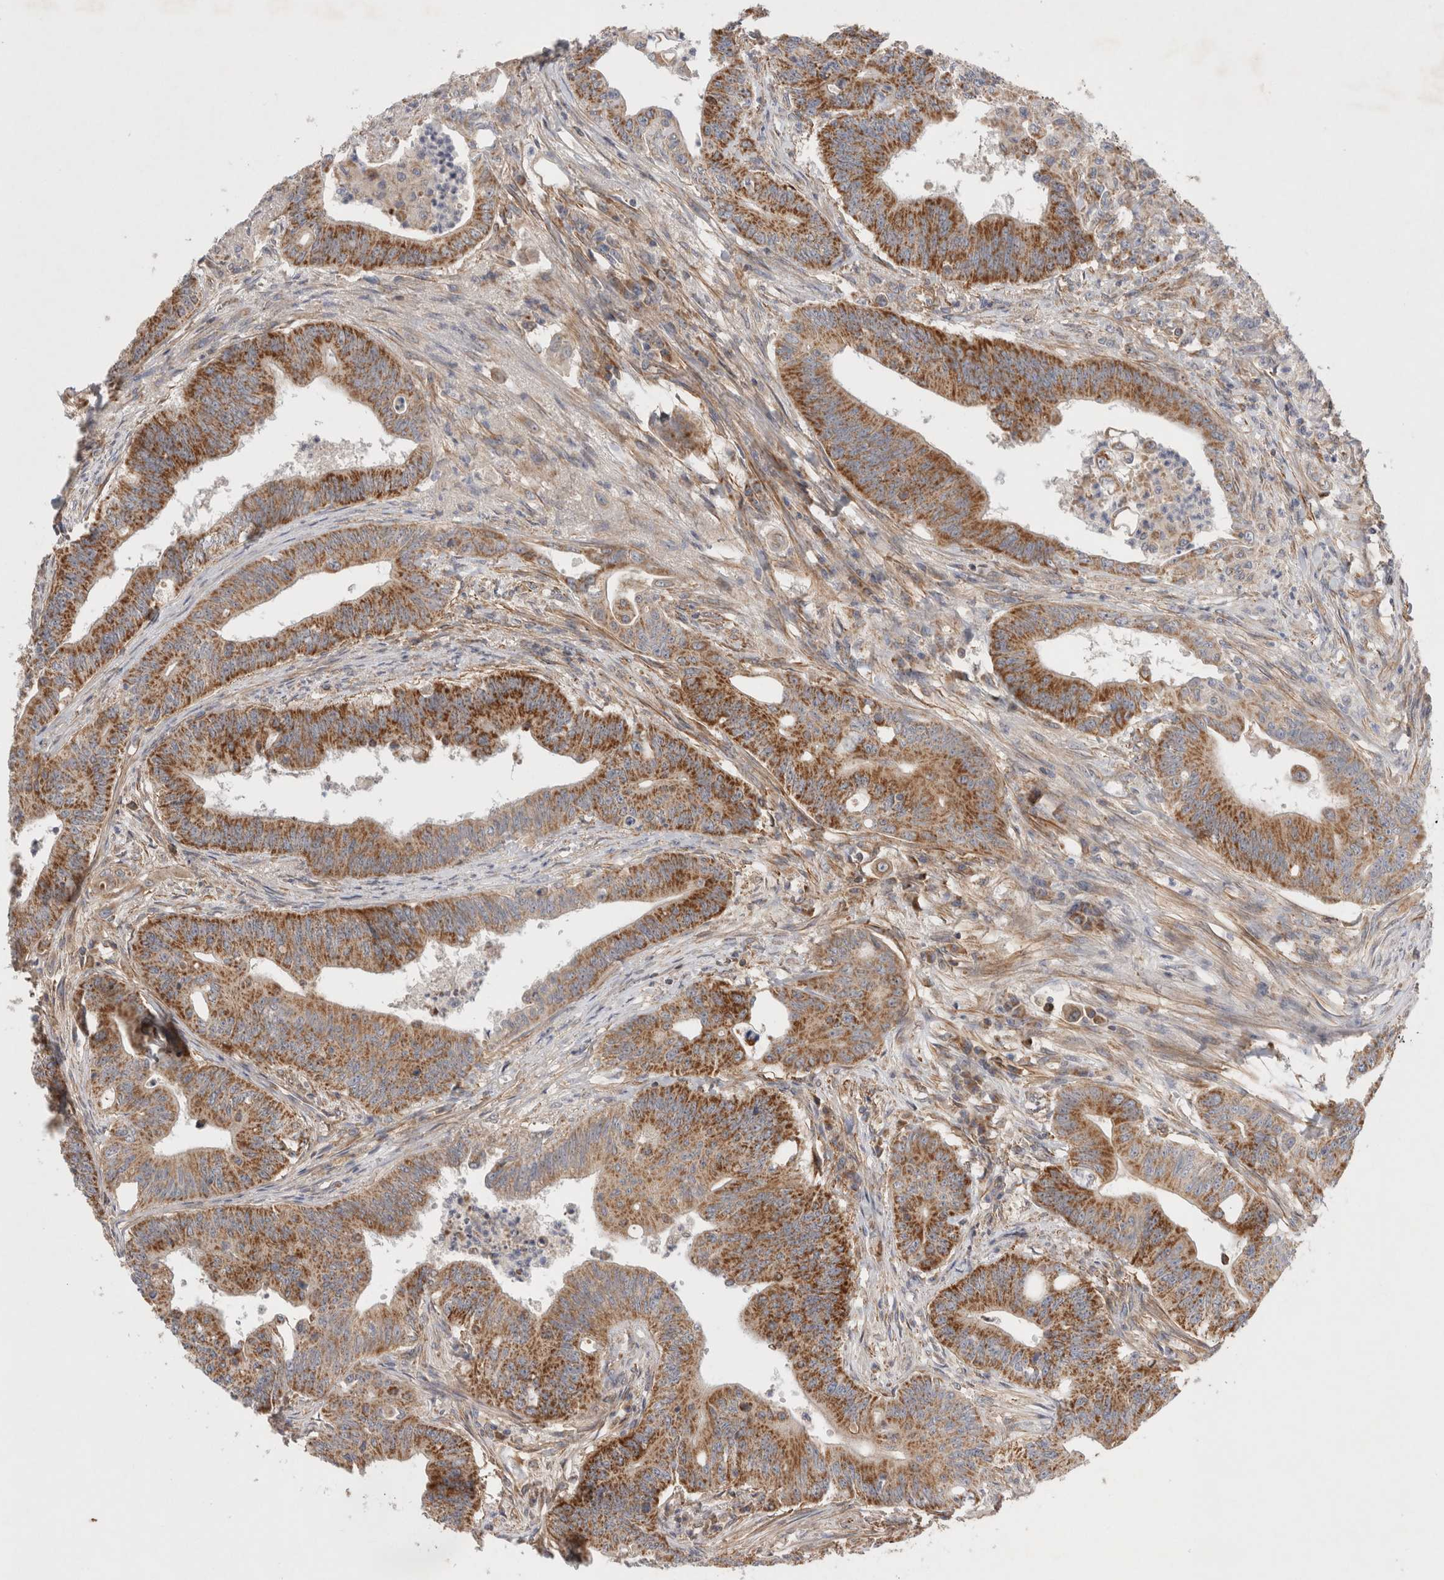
{"staining": {"intensity": "moderate", "quantity": ">75%", "location": "cytoplasmic/membranous"}, "tissue": "colorectal cancer", "cell_type": "Tumor cells", "image_type": "cancer", "snomed": [{"axis": "morphology", "description": "Adenoma, NOS"}, {"axis": "morphology", "description": "Adenocarcinoma, NOS"}, {"axis": "topography", "description": "Colon"}], "caption": "Tumor cells demonstrate medium levels of moderate cytoplasmic/membranous expression in about >75% of cells in human colorectal cancer (adenoma).", "gene": "MRPS28", "patient": {"sex": "male", "age": 79}}